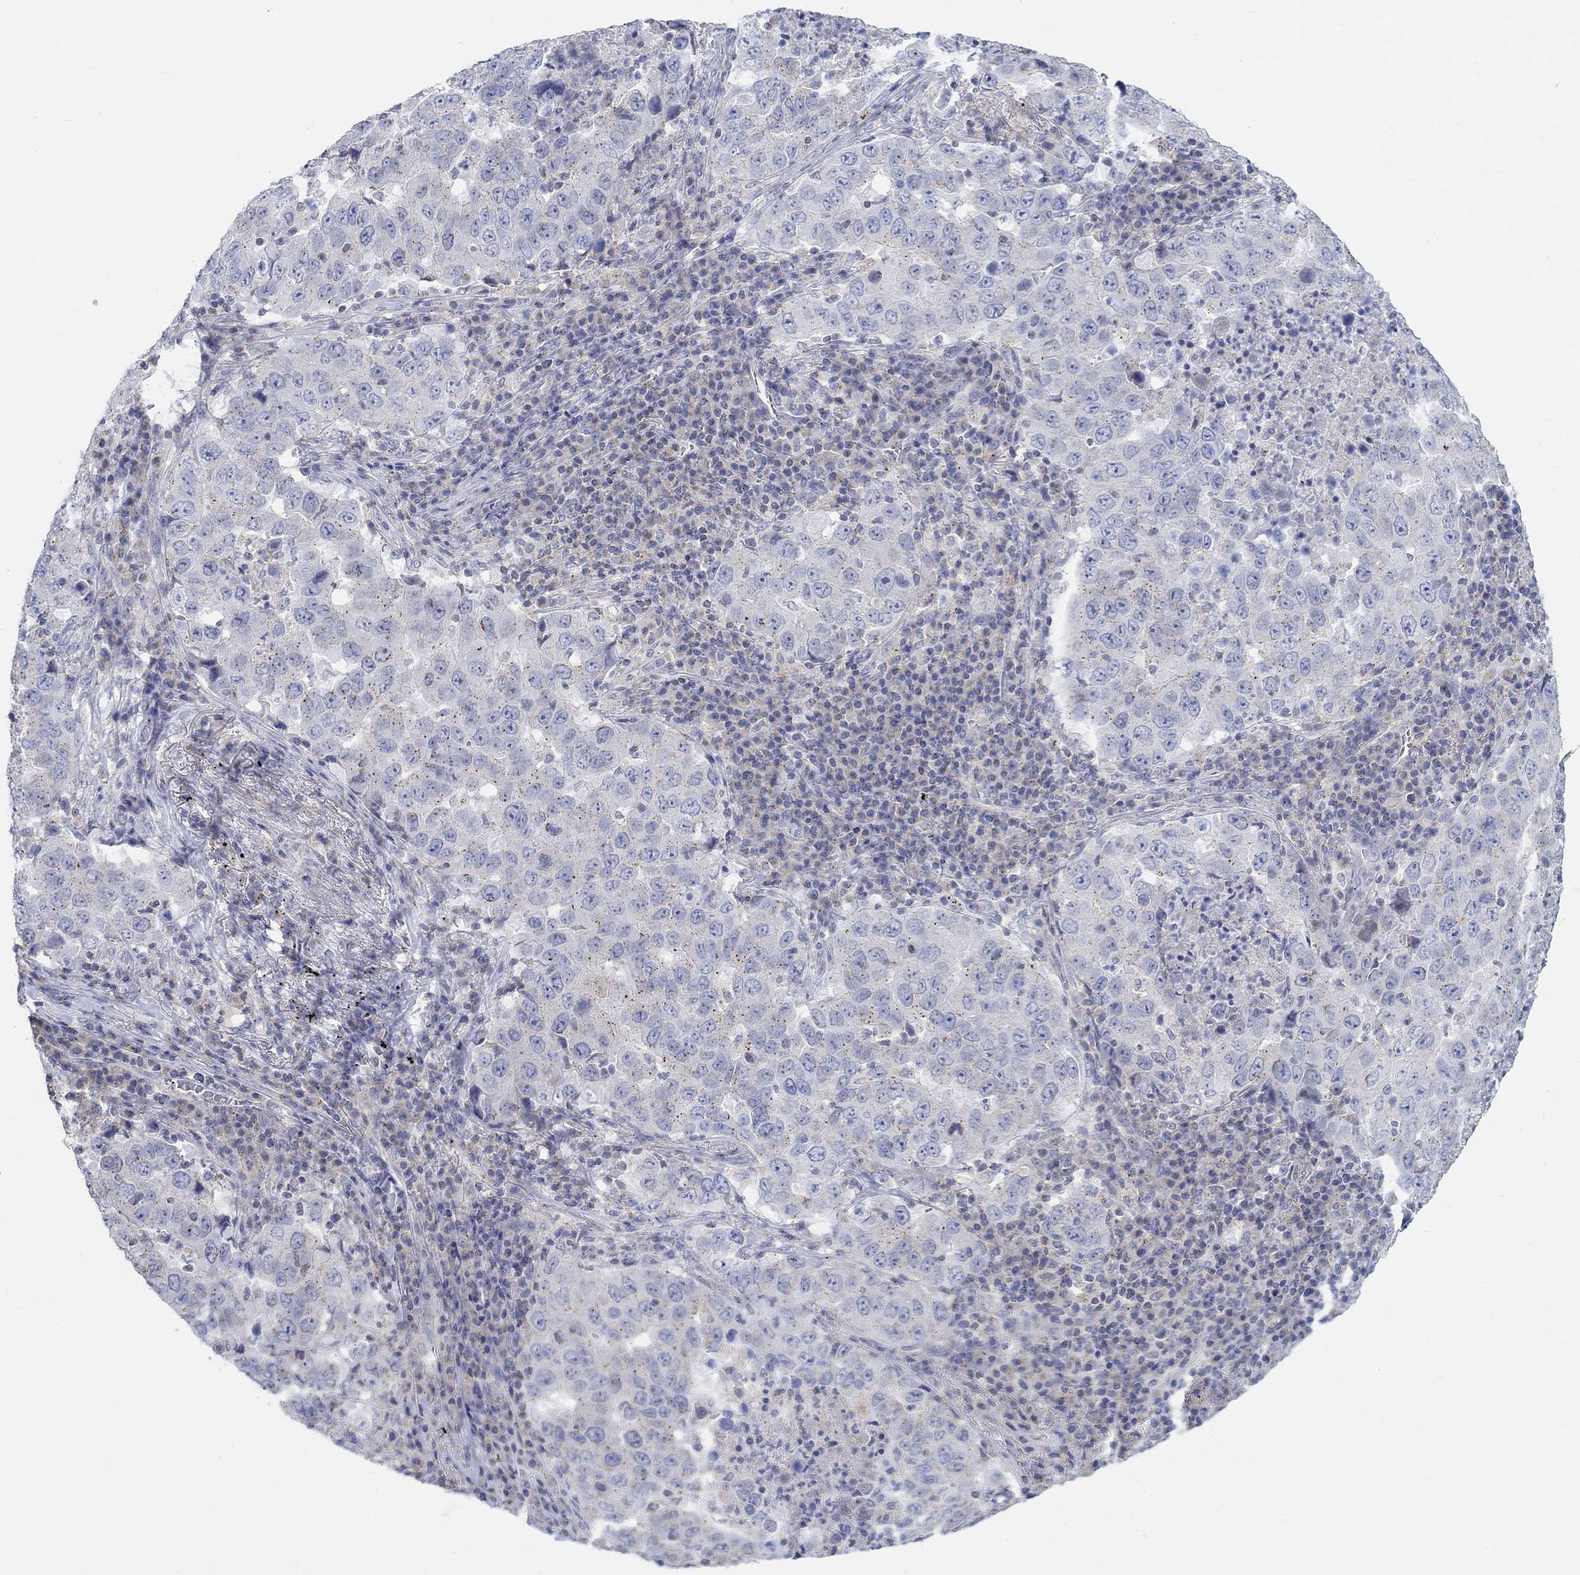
{"staining": {"intensity": "moderate", "quantity": "<25%", "location": "cytoplasmic/membranous"}, "tissue": "lung cancer", "cell_type": "Tumor cells", "image_type": "cancer", "snomed": [{"axis": "morphology", "description": "Adenocarcinoma, NOS"}, {"axis": "topography", "description": "Lung"}], "caption": "This photomicrograph displays IHC staining of human lung cancer (adenocarcinoma), with low moderate cytoplasmic/membranous staining in approximately <25% of tumor cells.", "gene": "NAV3", "patient": {"sex": "male", "age": 73}}